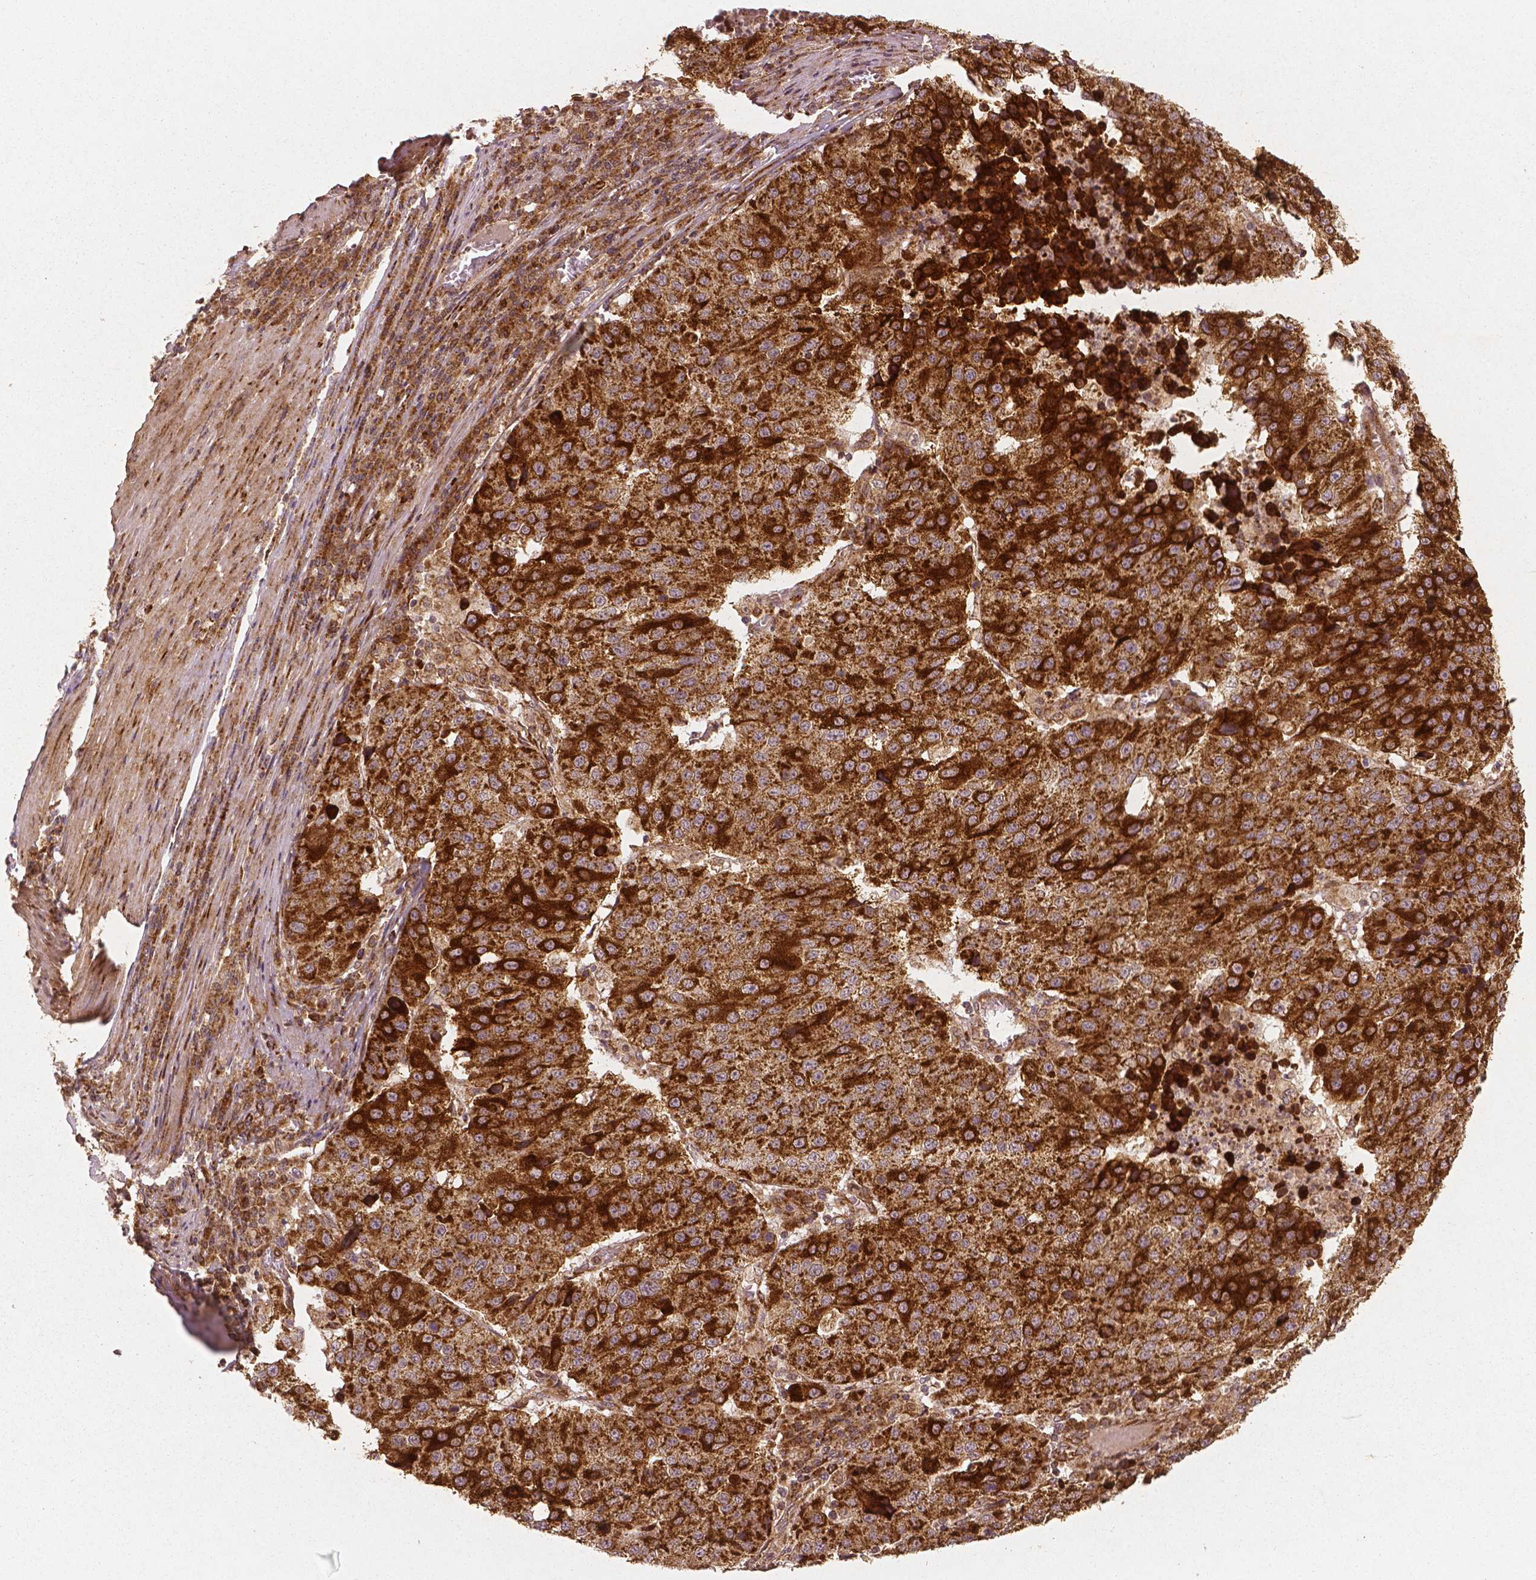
{"staining": {"intensity": "strong", "quantity": ">75%", "location": "cytoplasmic/membranous"}, "tissue": "stomach cancer", "cell_type": "Tumor cells", "image_type": "cancer", "snomed": [{"axis": "morphology", "description": "Adenocarcinoma, NOS"}, {"axis": "topography", "description": "Stomach"}], "caption": "Immunohistochemical staining of stomach adenocarcinoma demonstrates high levels of strong cytoplasmic/membranous protein staining in about >75% of tumor cells. (Brightfield microscopy of DAB IHC at high magnification).", "gene": "PGAM5", "patient": {"sex": "male", "age": 71}}